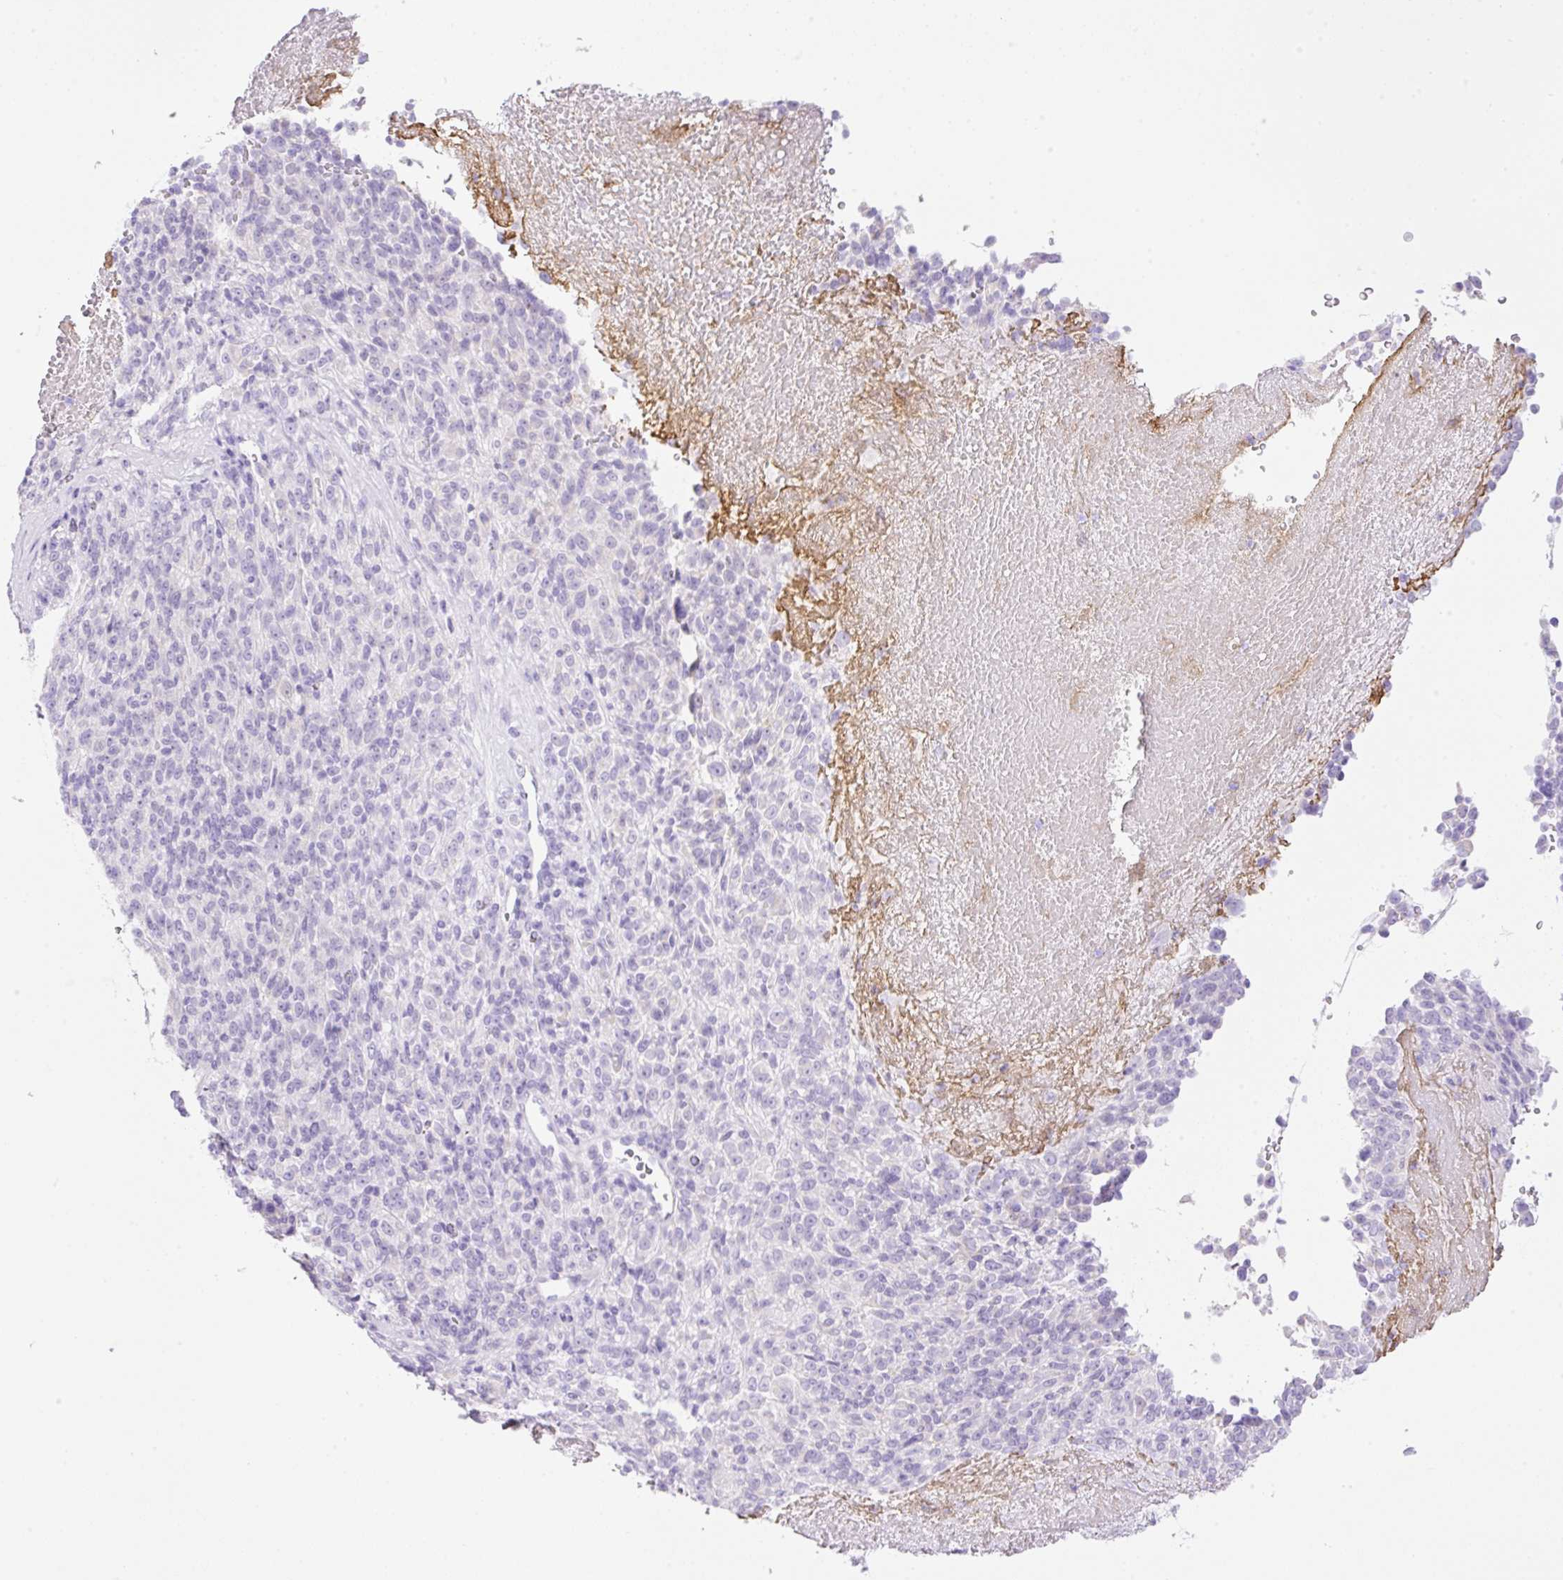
{"staining": {"intensity": "negative", "quantity": "none", "location": "none"}, "tissue": "melanoma", "cell_type": "Tumor cells", "image_type": "cancer", "snomed": [{"axis": "morphology", "description": "Malignant melanoma, Metastatic site"}, {"axis": "topography", "description": "Brain"}], "caption": "IHC of malignant melanoma (metastatic site) shows no positivity in tumor cells.", "gene": "CDX1", "patient": {"sex": "female", "age": 56}}